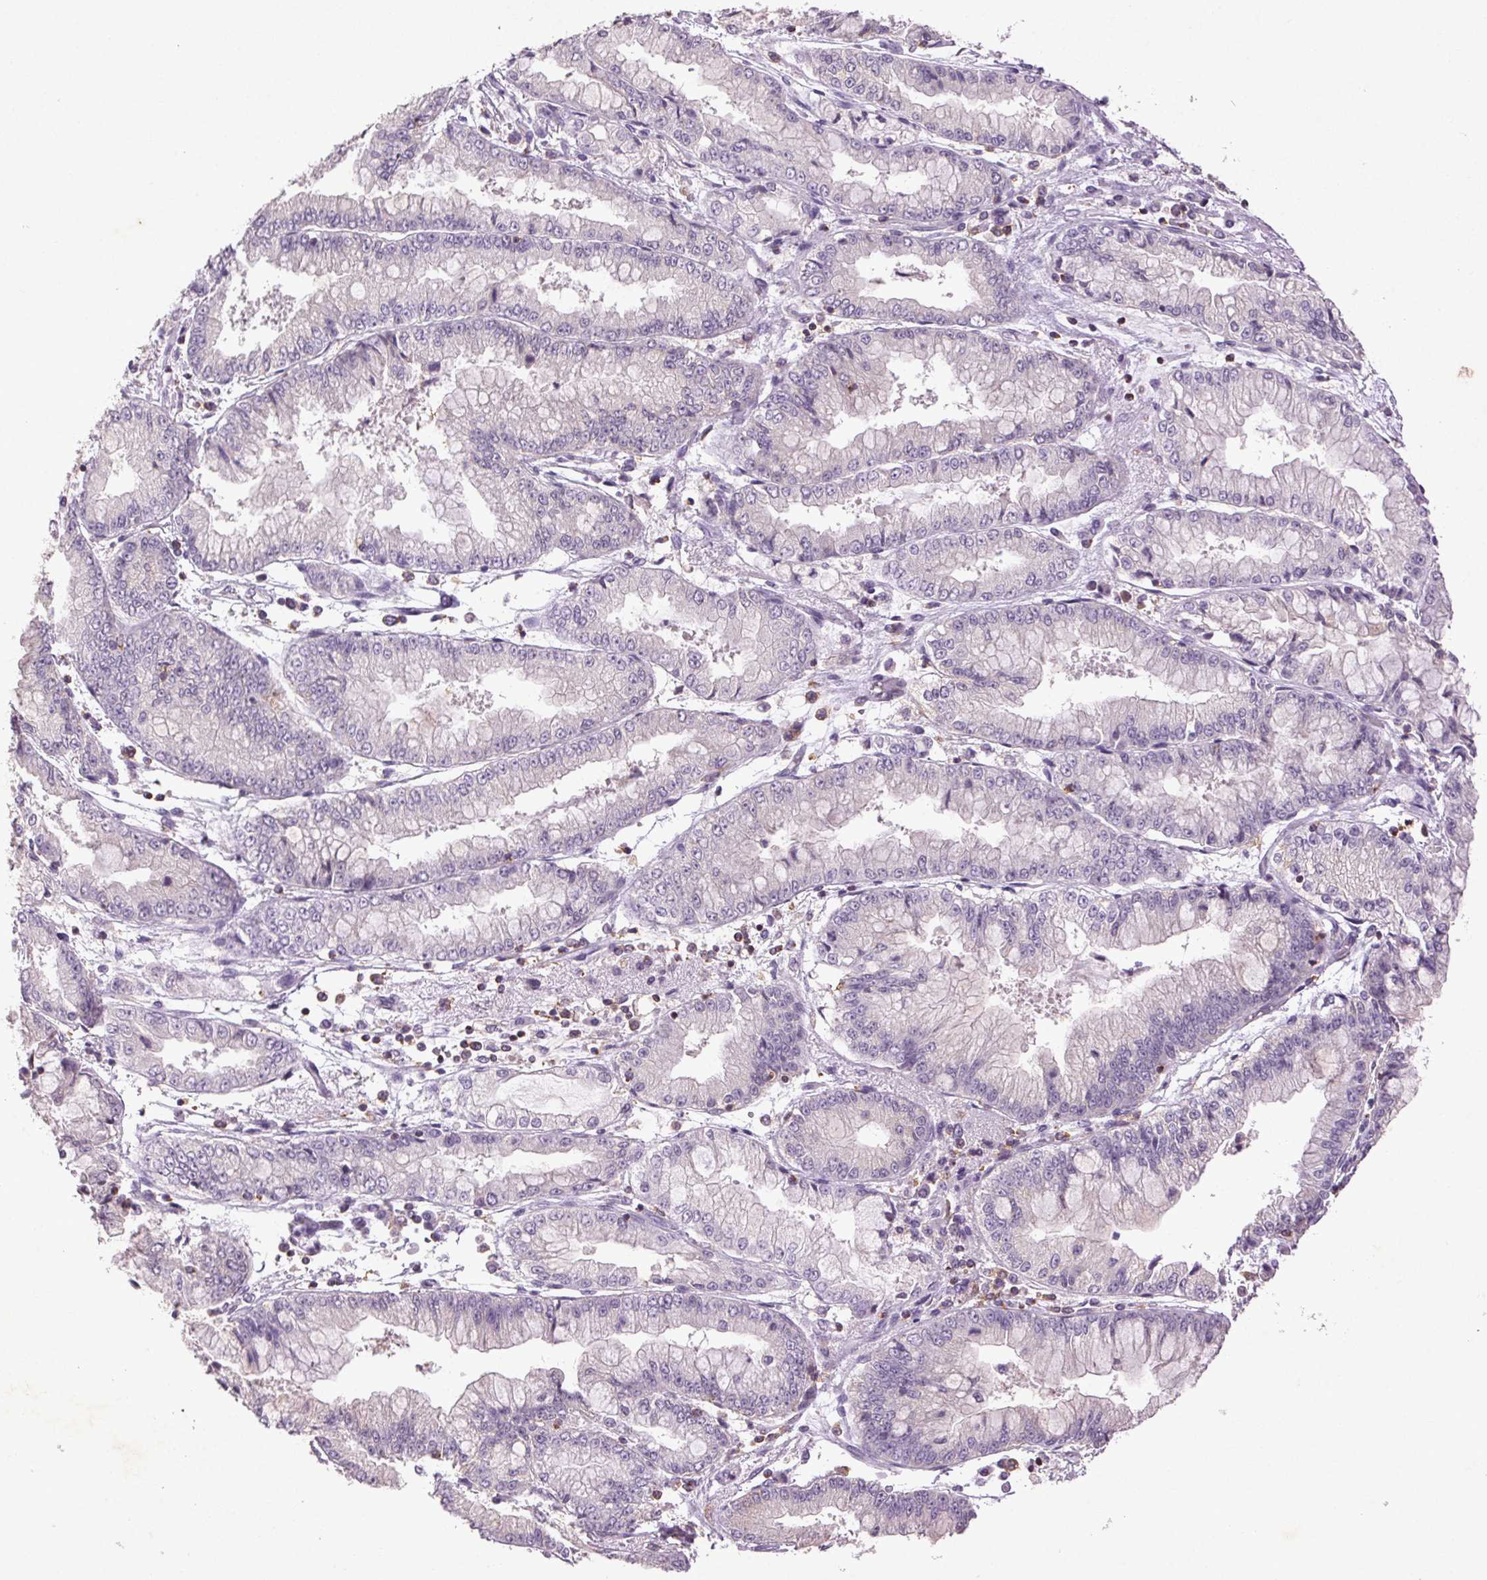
{"staining": {"intensity": "negative", "quantity": "none", "location": "none"}, "tissue": "stomach cancer", "cell_type": "Tumor cells", "image_type": "cancer", "snomed": [{"axis": "morphology", "description": "Adenocarcinoma, NOS"}, {"axis": "topography", "description": "Stomach, upper"}], "caption": "An immunohistochemistry image of adenocarcinoma (stomach) is shown. There is no staining in tumor cells of adenocarcinoma (stomach). Nuclei are stained in blue.", "gene": "FNDC7", "patient": {"sex": "female", "age": 74}}